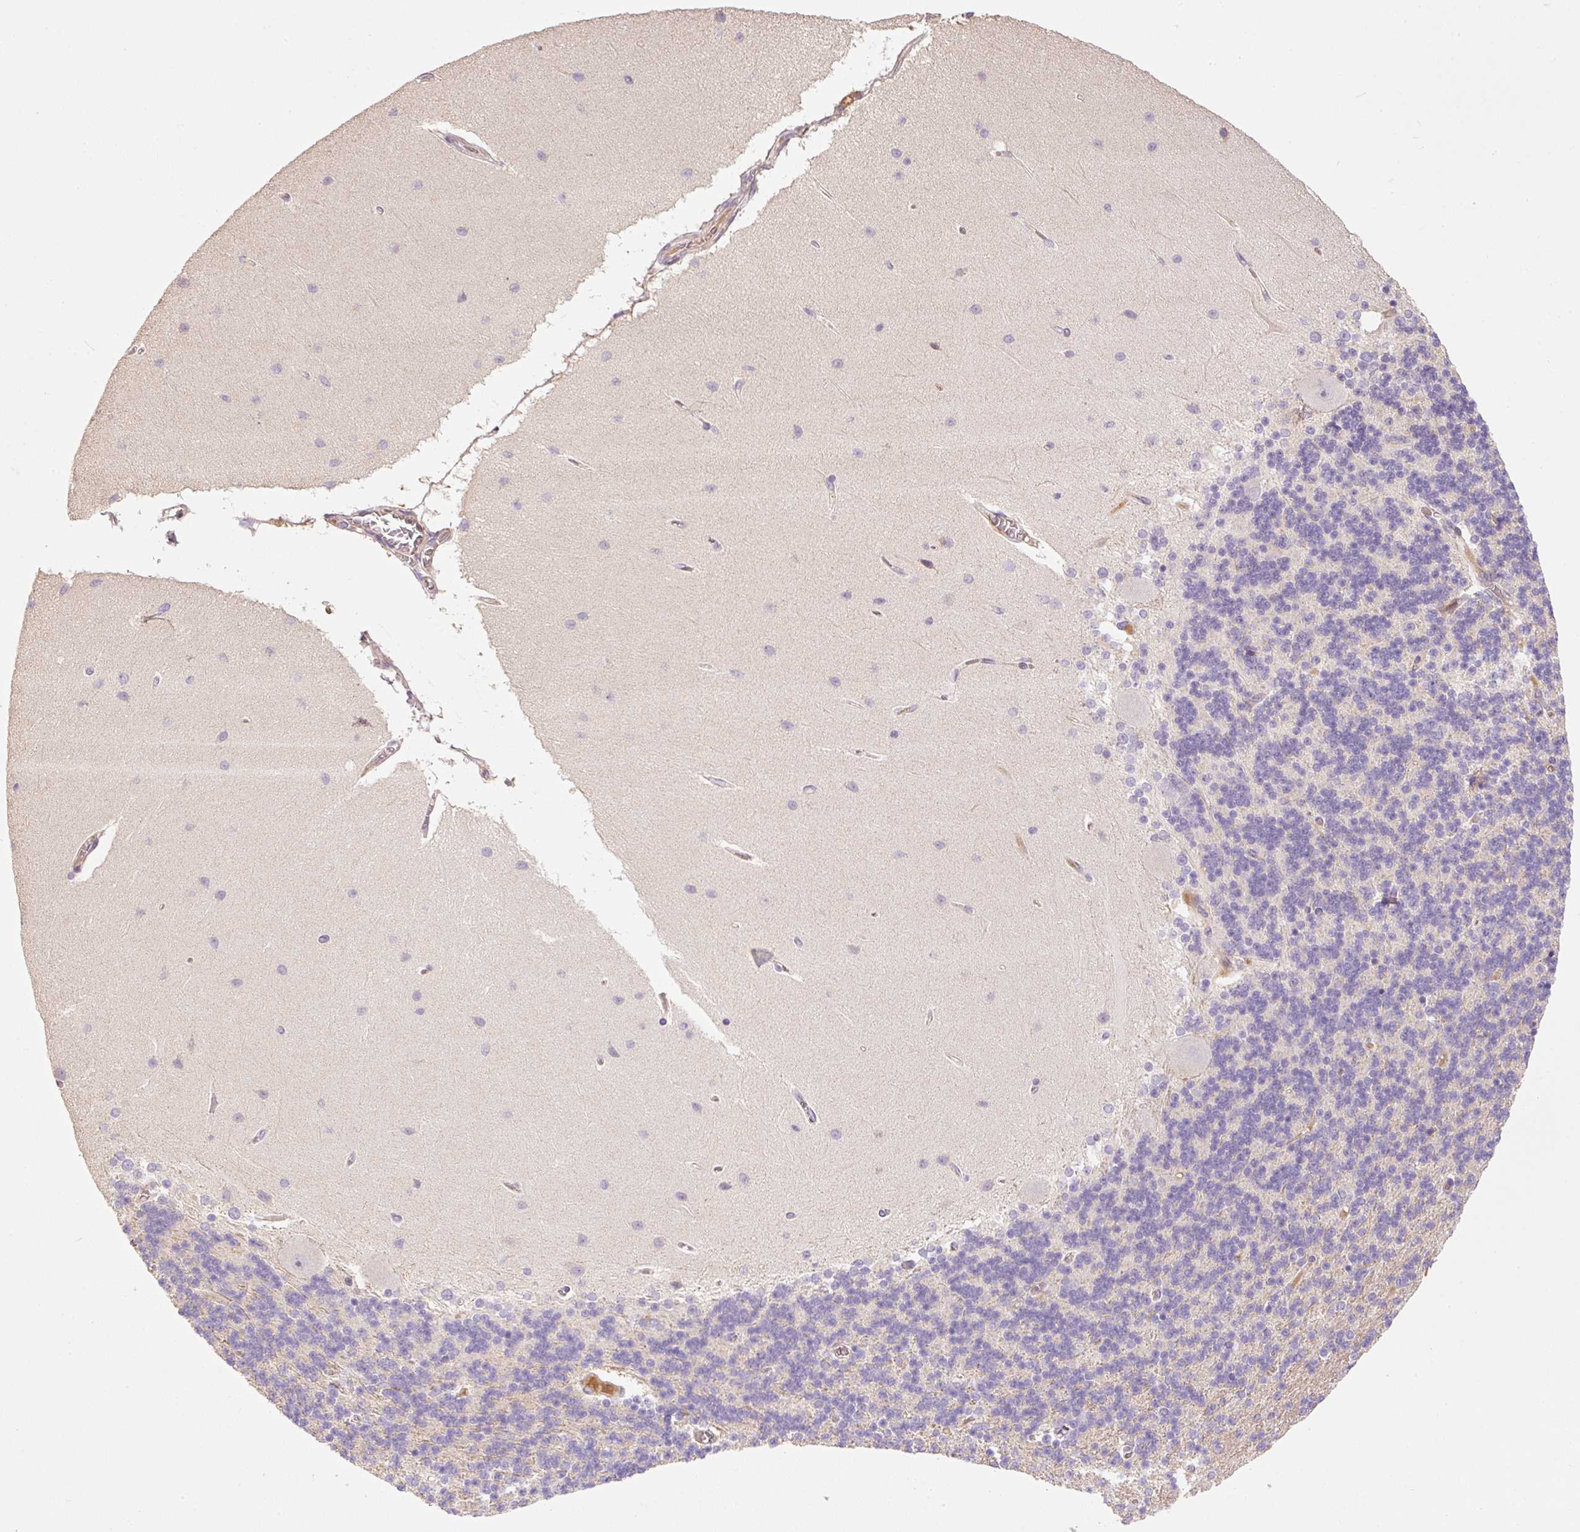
{"staining": {"intensity": "weak", "quantity": "<25%", "location": "cytoplasmic/membranous"}, "tissue": "cerebellum", "cell_type": "Cells in granular layer", "image_type": "normal", "snomed": [{"axis": "morphology", "description": "Normal tissue, NOS"}, {"axis": "topography", "description": "Cerebellum"}], "caption": "This is a micrograph of immunohistochemistry staining of normal cerebellum, which shows no staining in cells in granular layer. Brightfield microscopy of immunohistochemistry (IHC) stained with DAB (3,3'-diaminobenzidine) (brown) and hematoxylin (blue), captured at high magnification.", "gene": "CMTM8", "patient": {"sex": "female", "age": 54}}